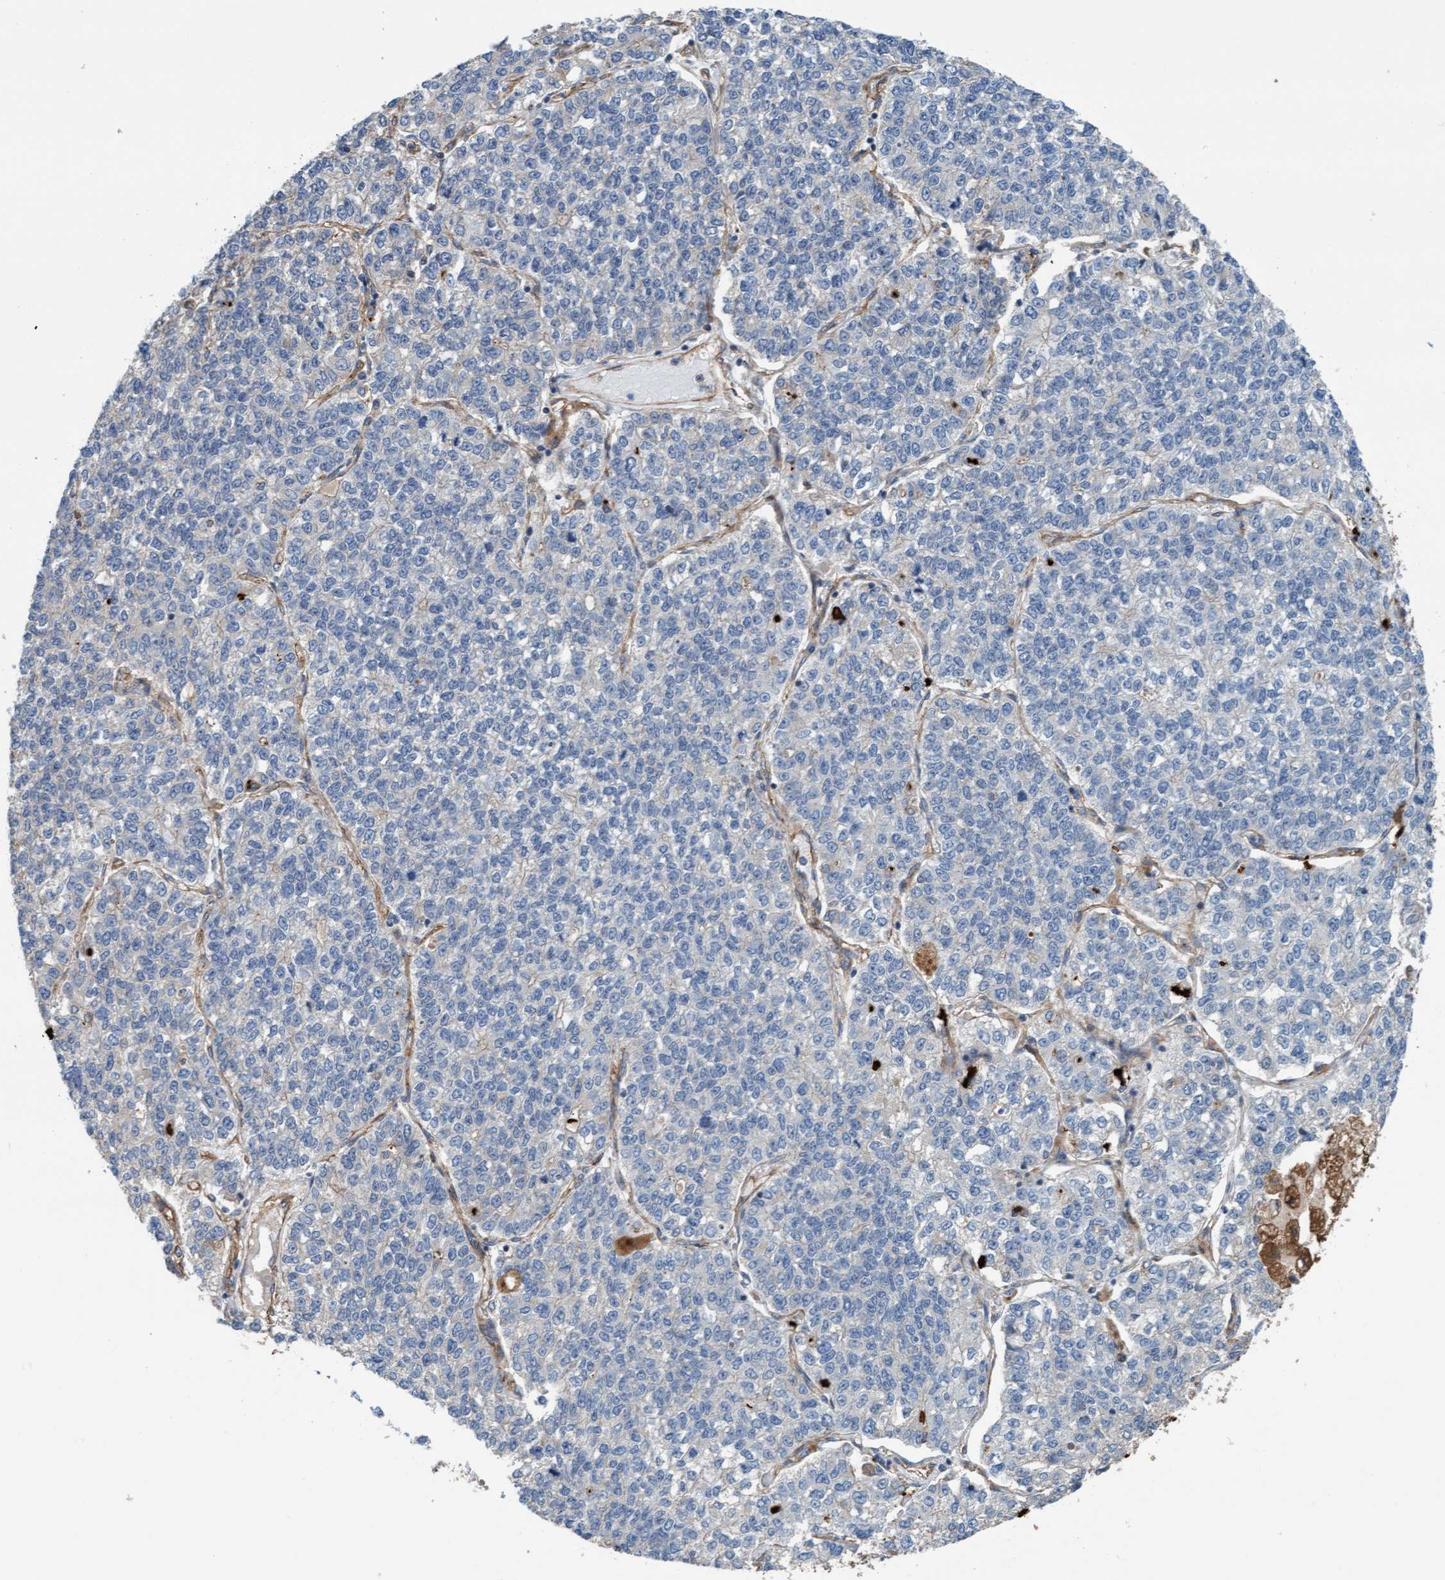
{"staining": {"intensity": "negative", "quantity": "none", "location": "none"}, "tissue": "lung cancer", "cell_type": "Tumor cells", "image_type": "cancer", "snomed": [{"axis": "morphology", "description": "Adenocarcinoma, NOS"}, {"axis": "topography", "description": "Lung"}], "caption": "Image shows no protein staining in tumor cells of lung cancer (adenocarcinoma) tissue.", "gene": "STXBP4", "patient": {"sex": "male", "age": 49}}